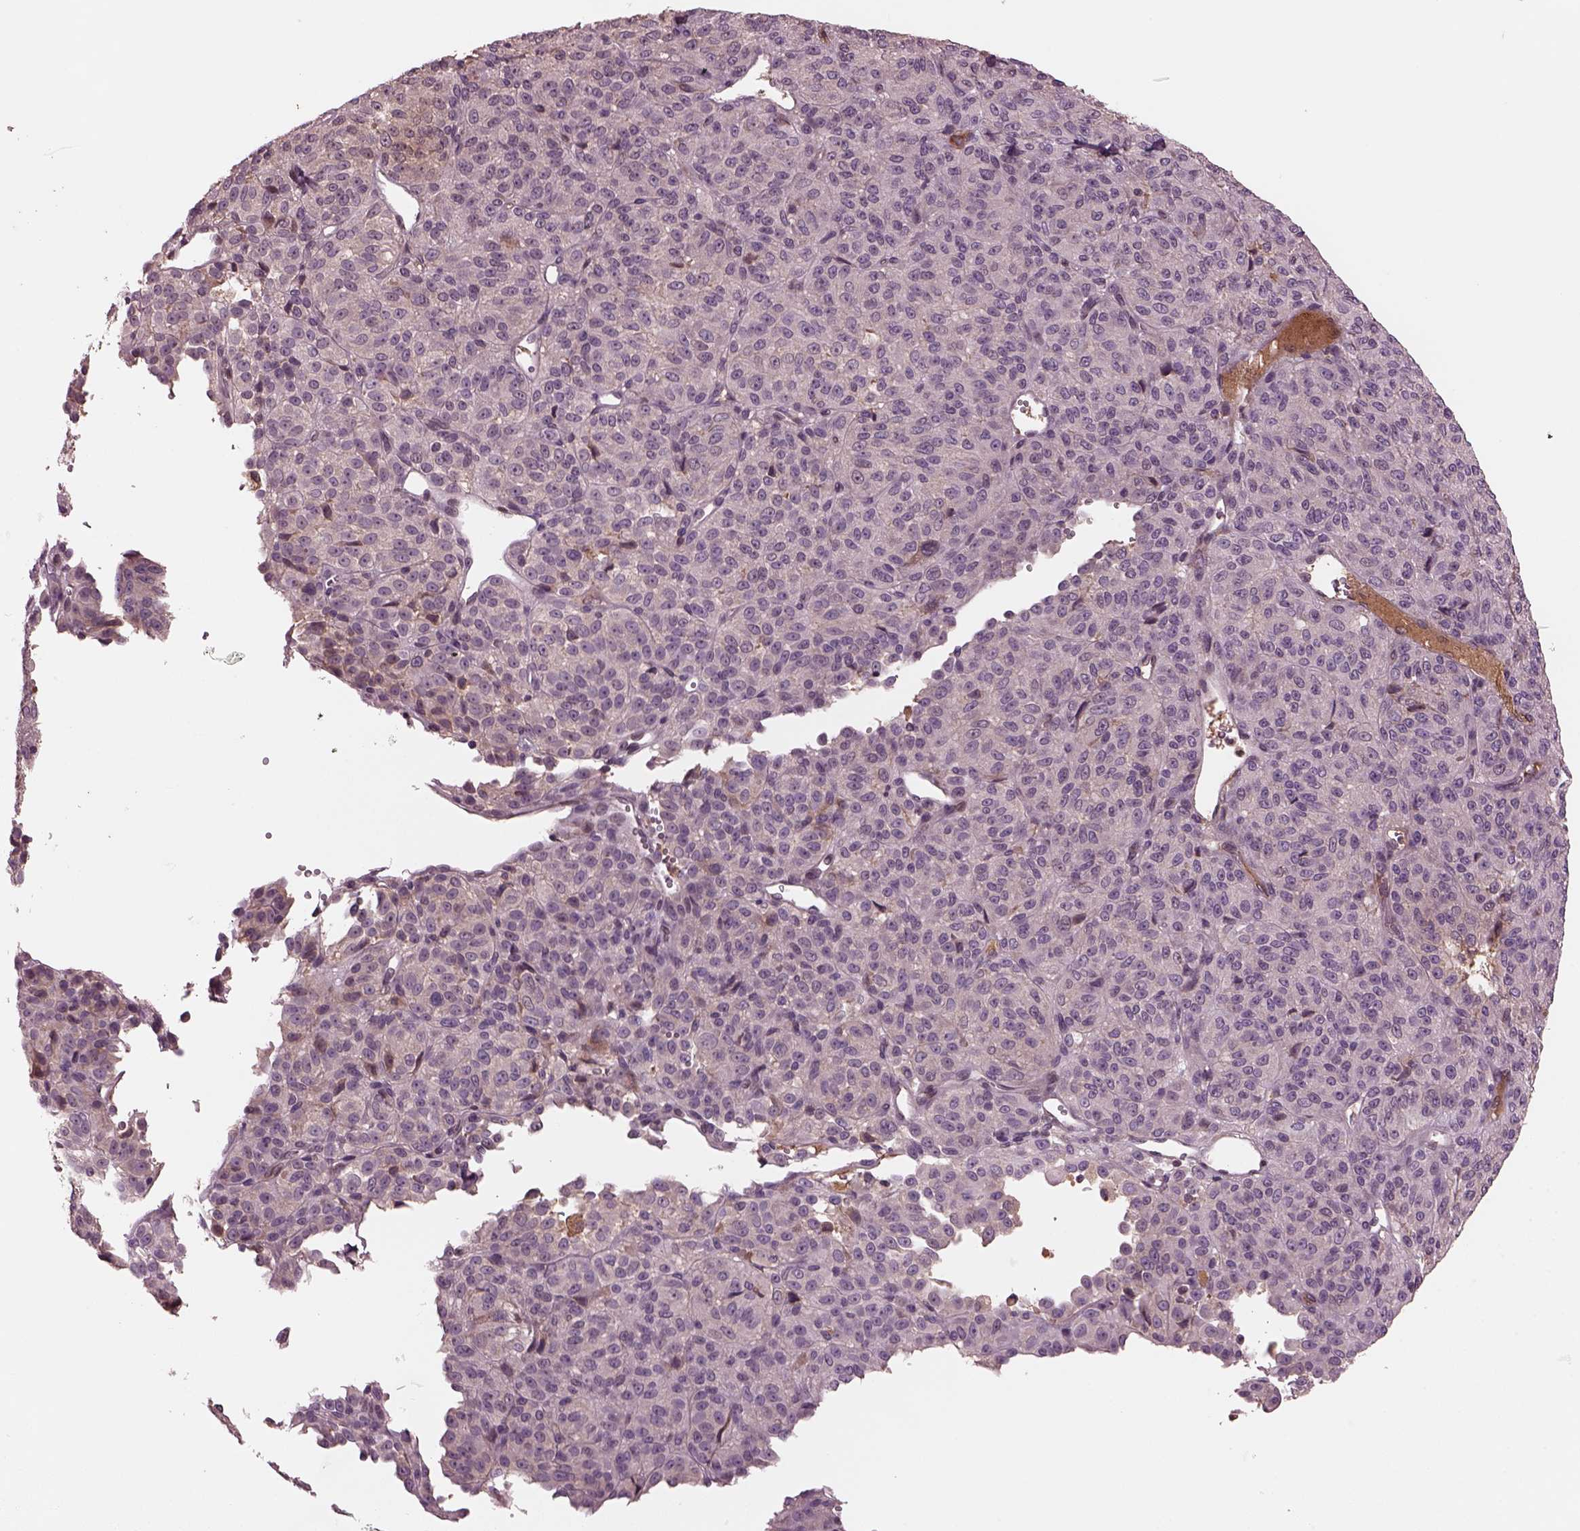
{"staining": {"intensity": "negative", "quantity": "none", "location": "none"}, "tissue": "melanoma", "cell_type": "Tumor cells", "image_type": "cancer", "snomed": [{"axis": "morphology", "description": "Malignant melanoma, Metastatic site"}, {"axis": "topography", "description": "Brain"}], "caption": "Immunohistochemistry histopathology image of melanoma stained for a protein (brown), which demonstrates no positivity in tumor cells.", "gene": "PTX4", "patient": {"sex": "female", "age": 56}}